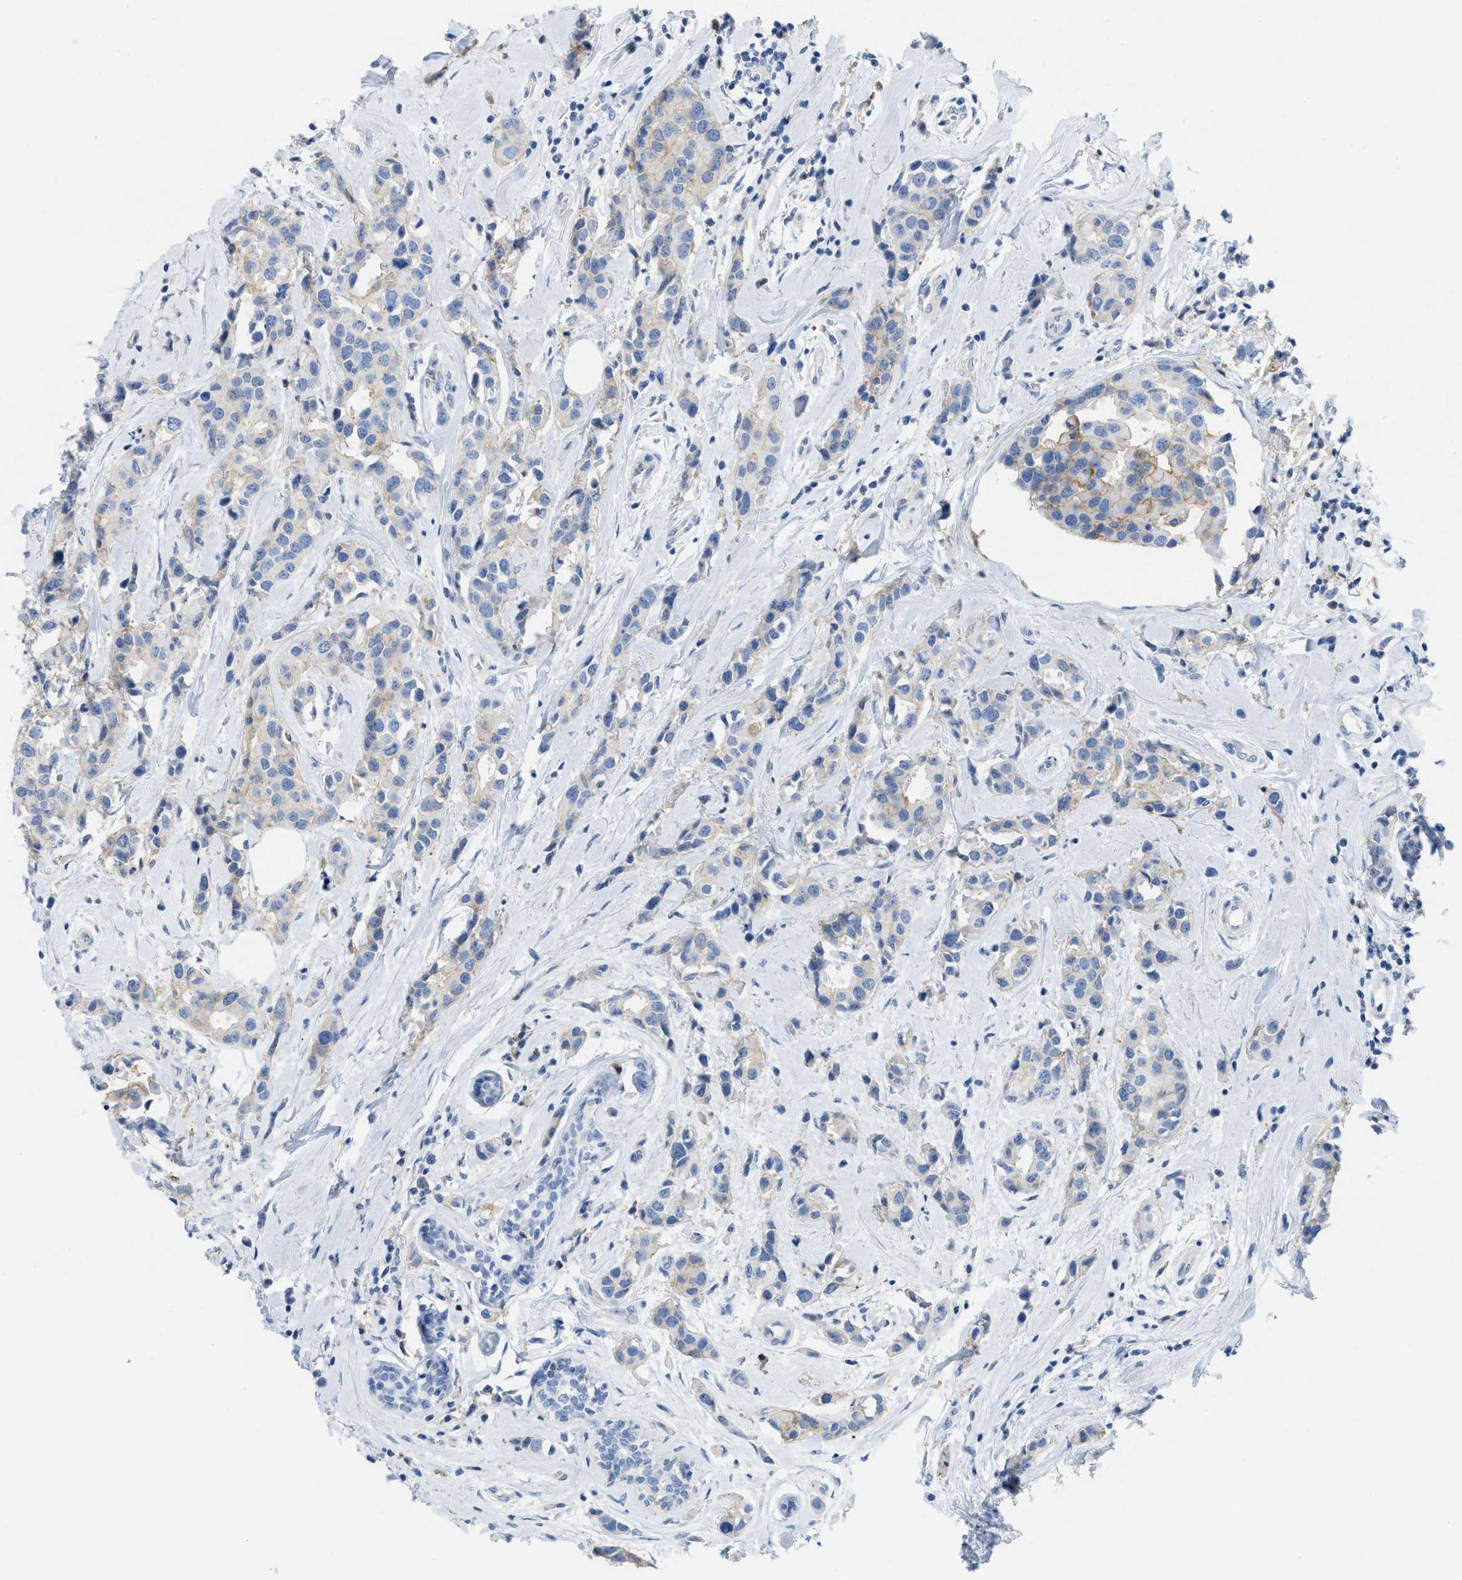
{"staining": {"intensity": "moderate", "quantity": "<25%", "location": "cytoplasmic/membranous"}, "tissue": "breast cancer", "cell_type": "Tumor cells", "image_type": "cancer", "snomed": [{"axis": "morphology", "description": "Normal tissue, NOS"}, {"axis": "morphology", "description": "Duct carcinoma"}, {"axis": "topography", "description": "Breast"}], "caption": "Immunohistochemistry photomicrograph of neoplastic tissue: human breast cancer stained using immunohistochemistry (IHC) exhibits low levels of moderate protein expression localized specifically in the cytoplasmic/membranous of tumor cells, appearing as a cytoplasmic/membranous brown color.", "gene": "SLC3A2", "patient": {"sex": "female", "age": 50}}